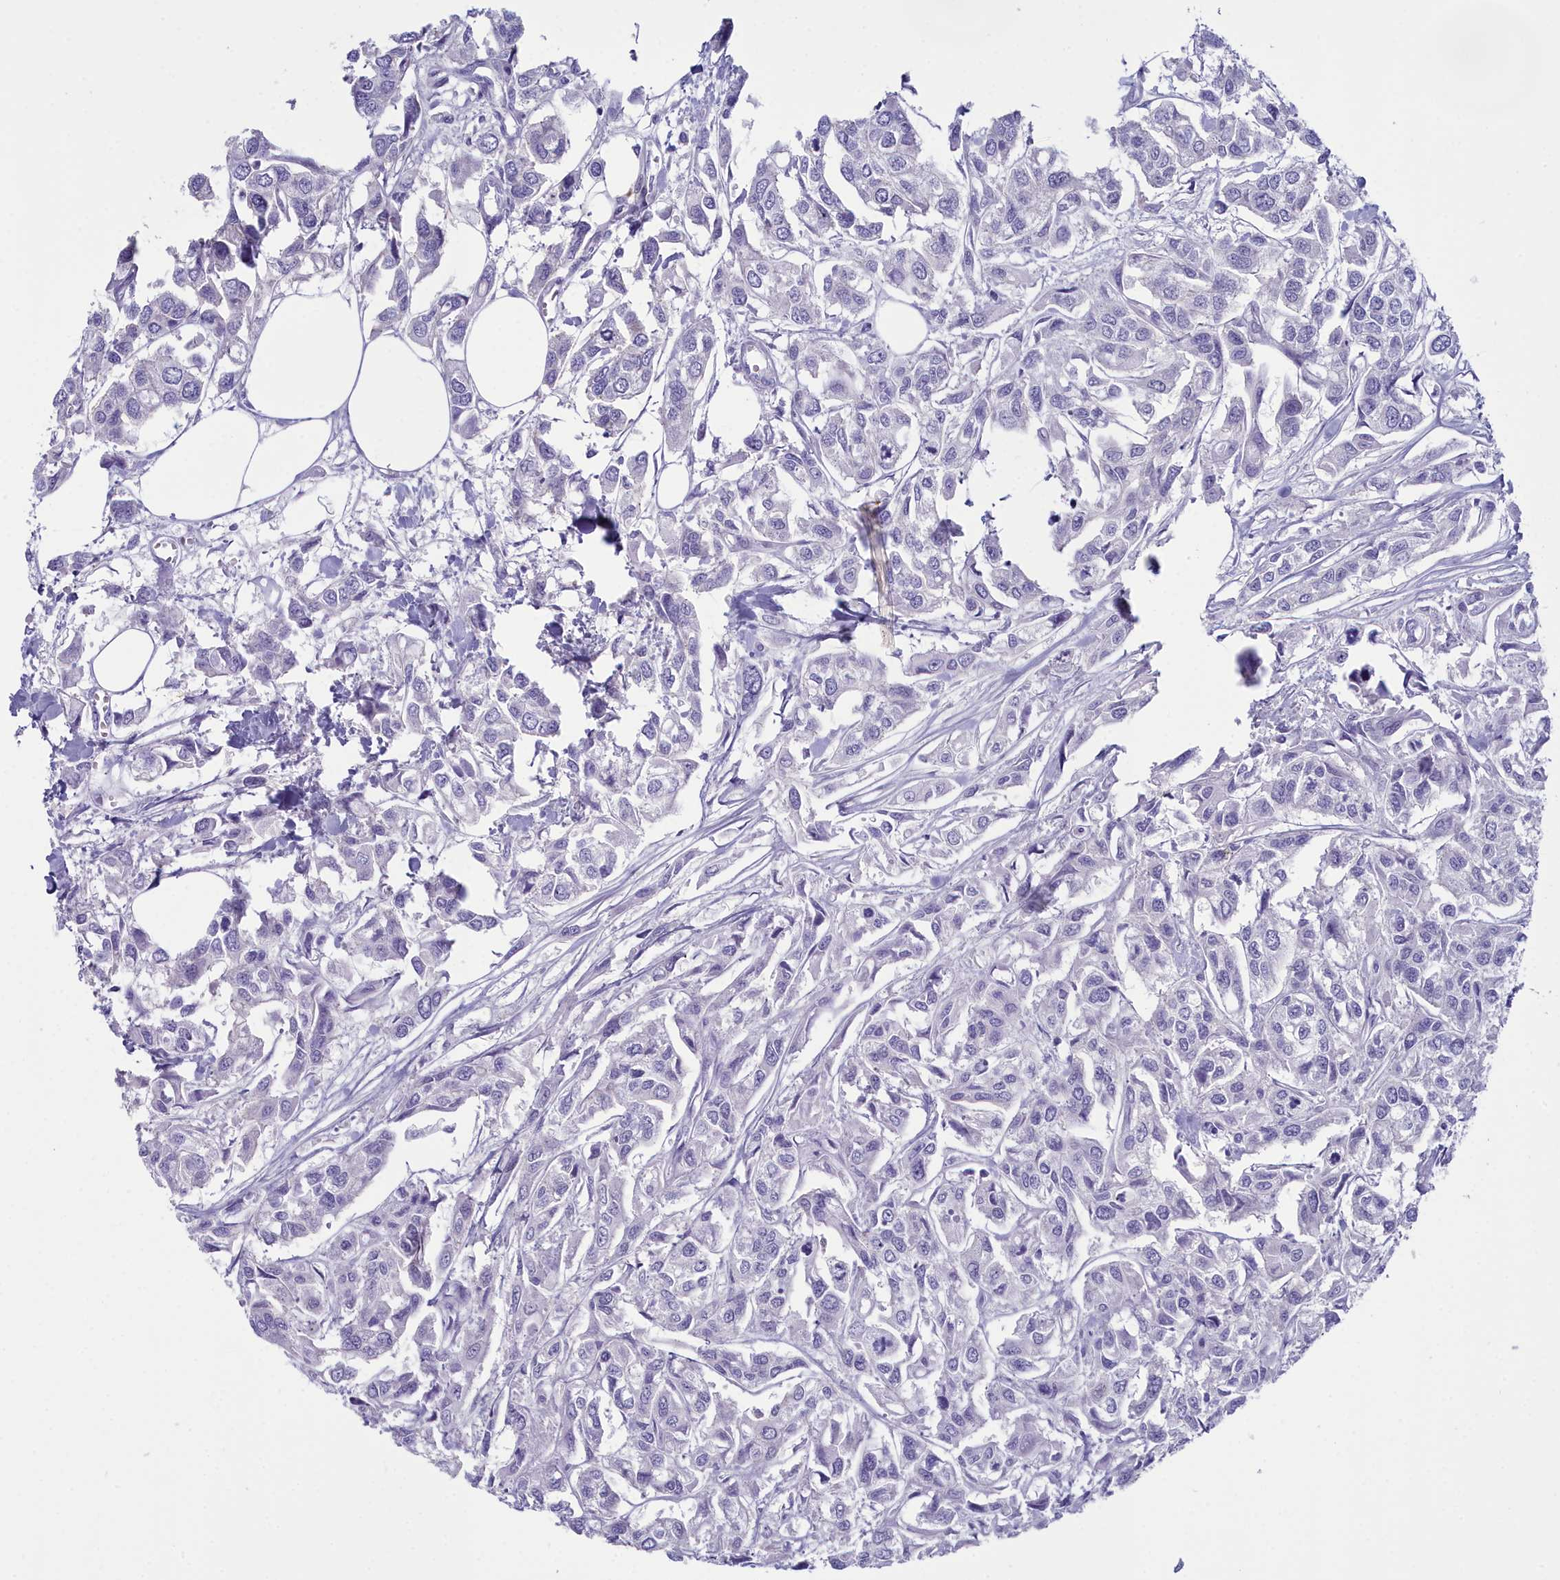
{"staining": {"intensity": "negative", "quantity": "none", "location": "none"}, "tissue": "urothelial cancer", "cell_type": "Tumor cells", "image_type": "cancer", "snomed": [{"axis": "morphology", "description": "Urothelial carcinoma, High grade"}, {"axis": "topography", "description": "Urinary bladder"}], "caption": "High power microscopy micrograph of an immunohistochemistry (IHC) histopathology image of urothelial carcinoma (high-grade), revealing no significant expression in tumor cells. (Stains: DAB immunohistochemistry with hematoxylin counter stain, Microscopy: brightfield microscopy at high magnification).", "gene": "MAP6", "patient": {"sex": "male", "age": 67}}